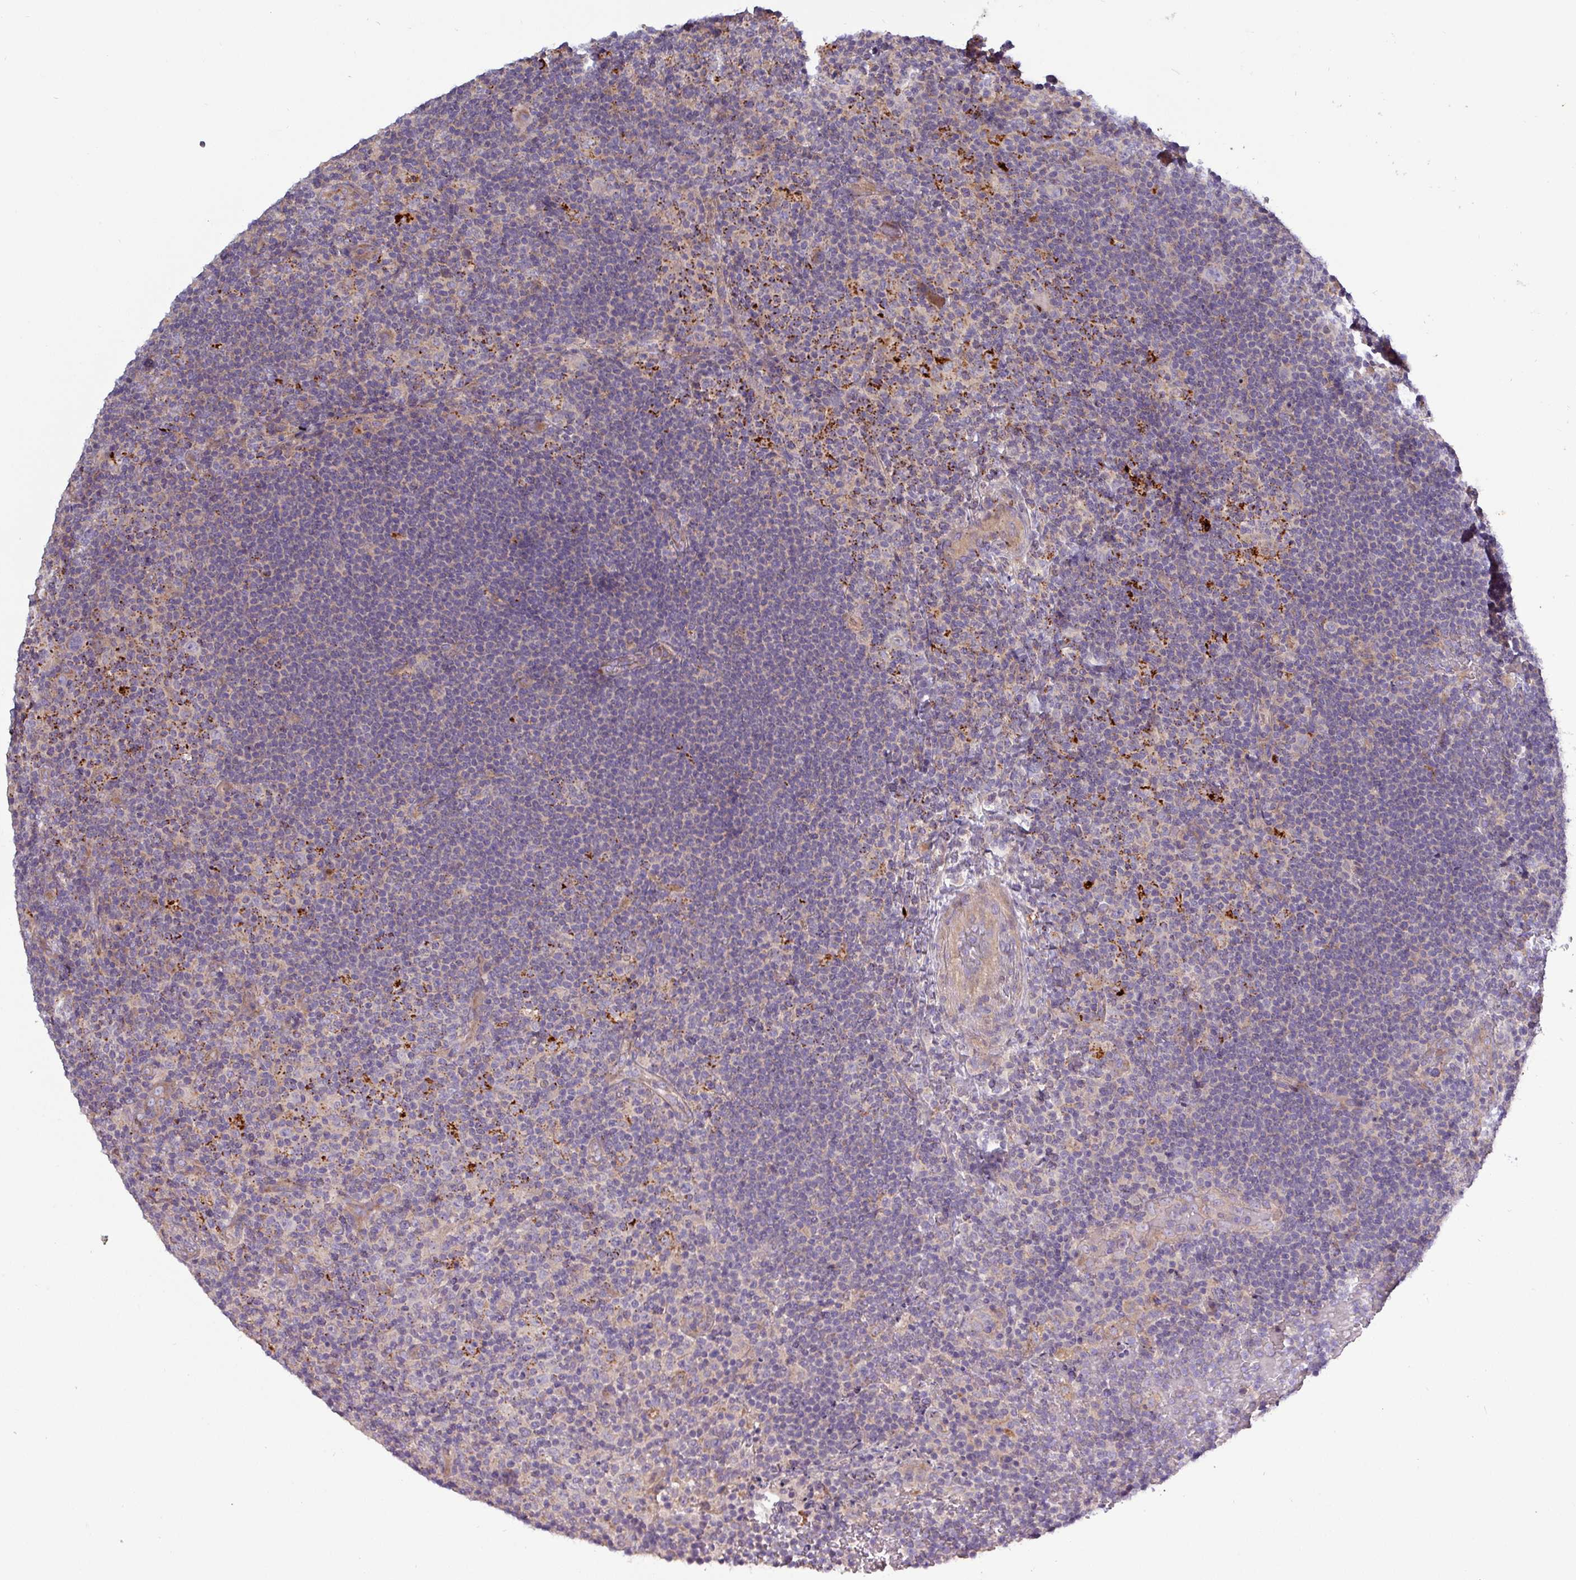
{"staining": {"intensity": "strong", "quantity": "<25%", "location": "cytoplasmic/membranous"}, "tissue": "lymphoma", "cell_type": "Tumor cells", "image_type": "cancer", "snomed": [{"axis": "morphology", "description": "Hodgkin's disease, NOS"}, {"axis": "topography", "description": "Lymph node"}], "caption": "Approximately <25% of tumor cells in Hodgkin's disease demonstrate strong cytoplasmic/membranous protein expression as visualized by brown immunohistochemical staining.", "gene": "PLIN2", "patient": {"sex": "female", "age": 57}}